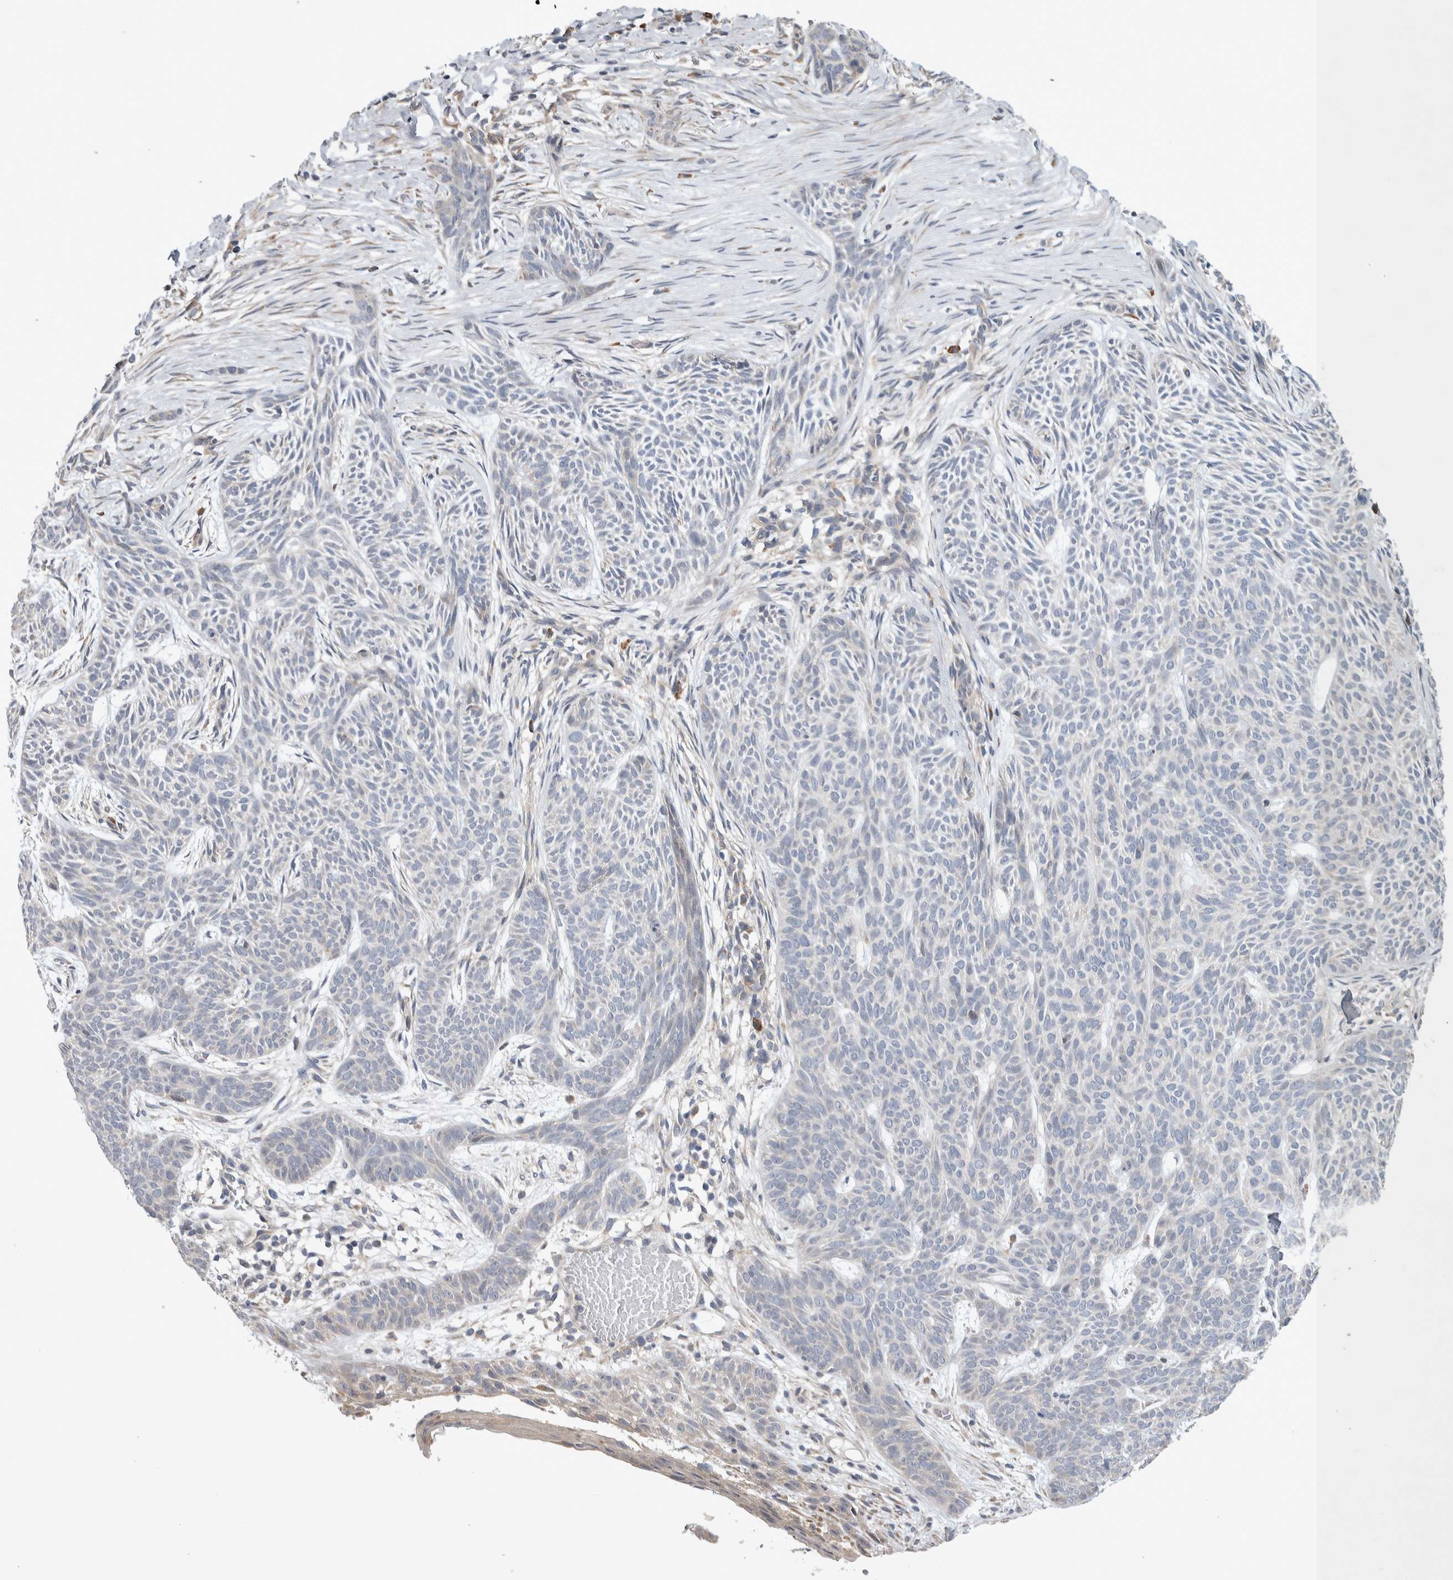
{"staining": {"intensity": "negative", "quantity": "none", "location": "none"}, "tissue": "skin cancer", "cell_type": "Tumor cells", "image_type": "cancer", "snomed": [{"axis": "morphology", "description": "Basal cell carcinoma"}, {"axis": "topography", "description": "Skin"}], "caption": "Immunohistochemistry (IHC) photomicrograph of neoplastic tissue: skin cancer stained with DAB exhibits no significant protein positivity in tumor cells. Nuclei are stained in blue.", "gene": "IBTK", "patient": {"sex": "female", "age": 59}}